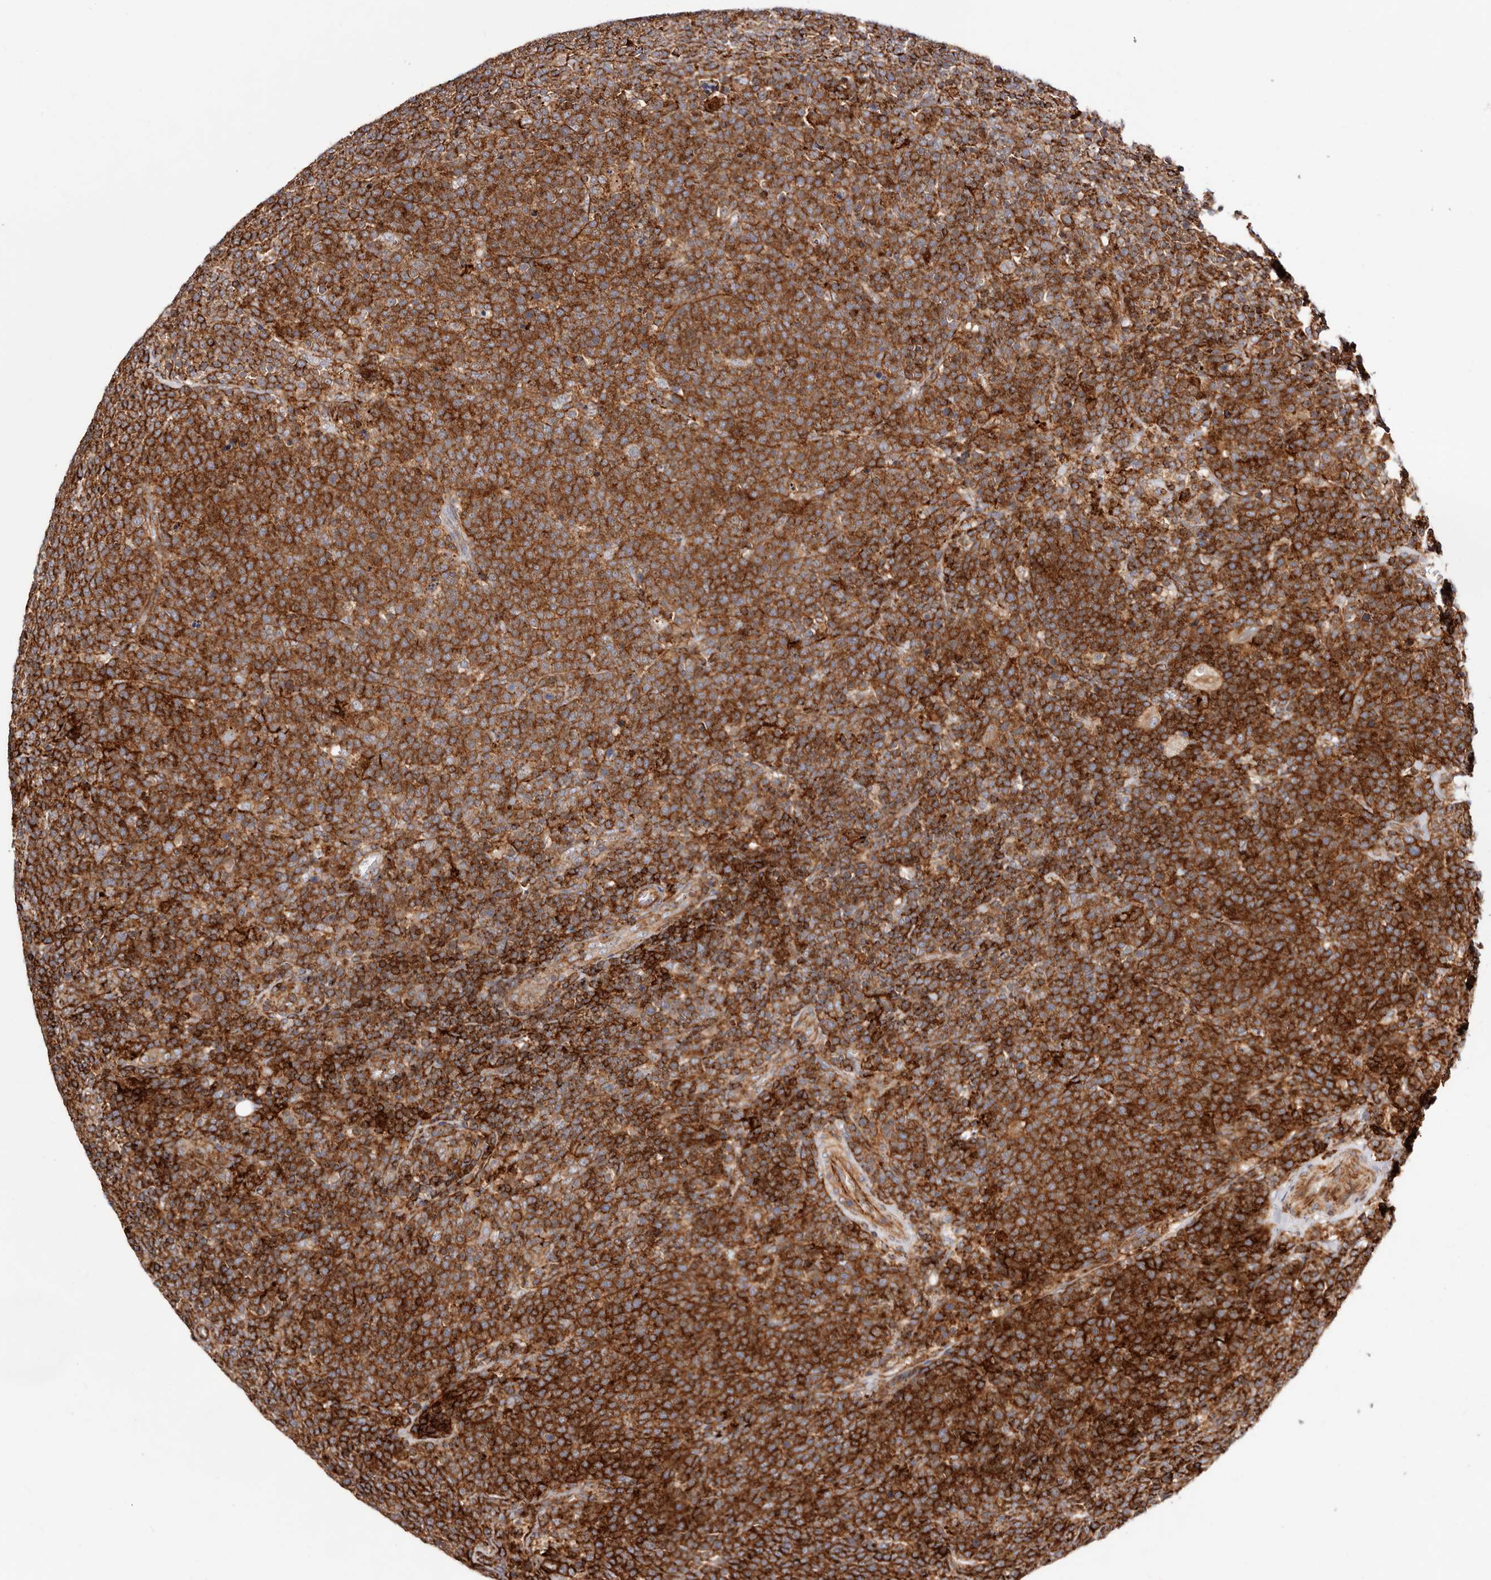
{"staining": {"intensity": "strong", "quantity": ">75%", "location": "cytoplasmic/membranous"}, "tissue": "lymphoma", "cell_type": "Tumor cells", "image_type": "cancer", "snomed": [{"axis": "morphology", "description": "Malignant lymphoma, non-Hodgkin's type, High grade"}, {"axis": "topography", "description": "Lymph node"}], "caption": "Immunohistochemical staining of high-grade malignant lymphoma, non-Hodgkin's type exhibits strong cytoplasmic/membranous protein staining in approximately >75% of tumor cells. (DAB = brown stain, brightfield microscopy at high magnification).", "gene": "PTPN22", "patient": {"sex": "male", "age": 61}}